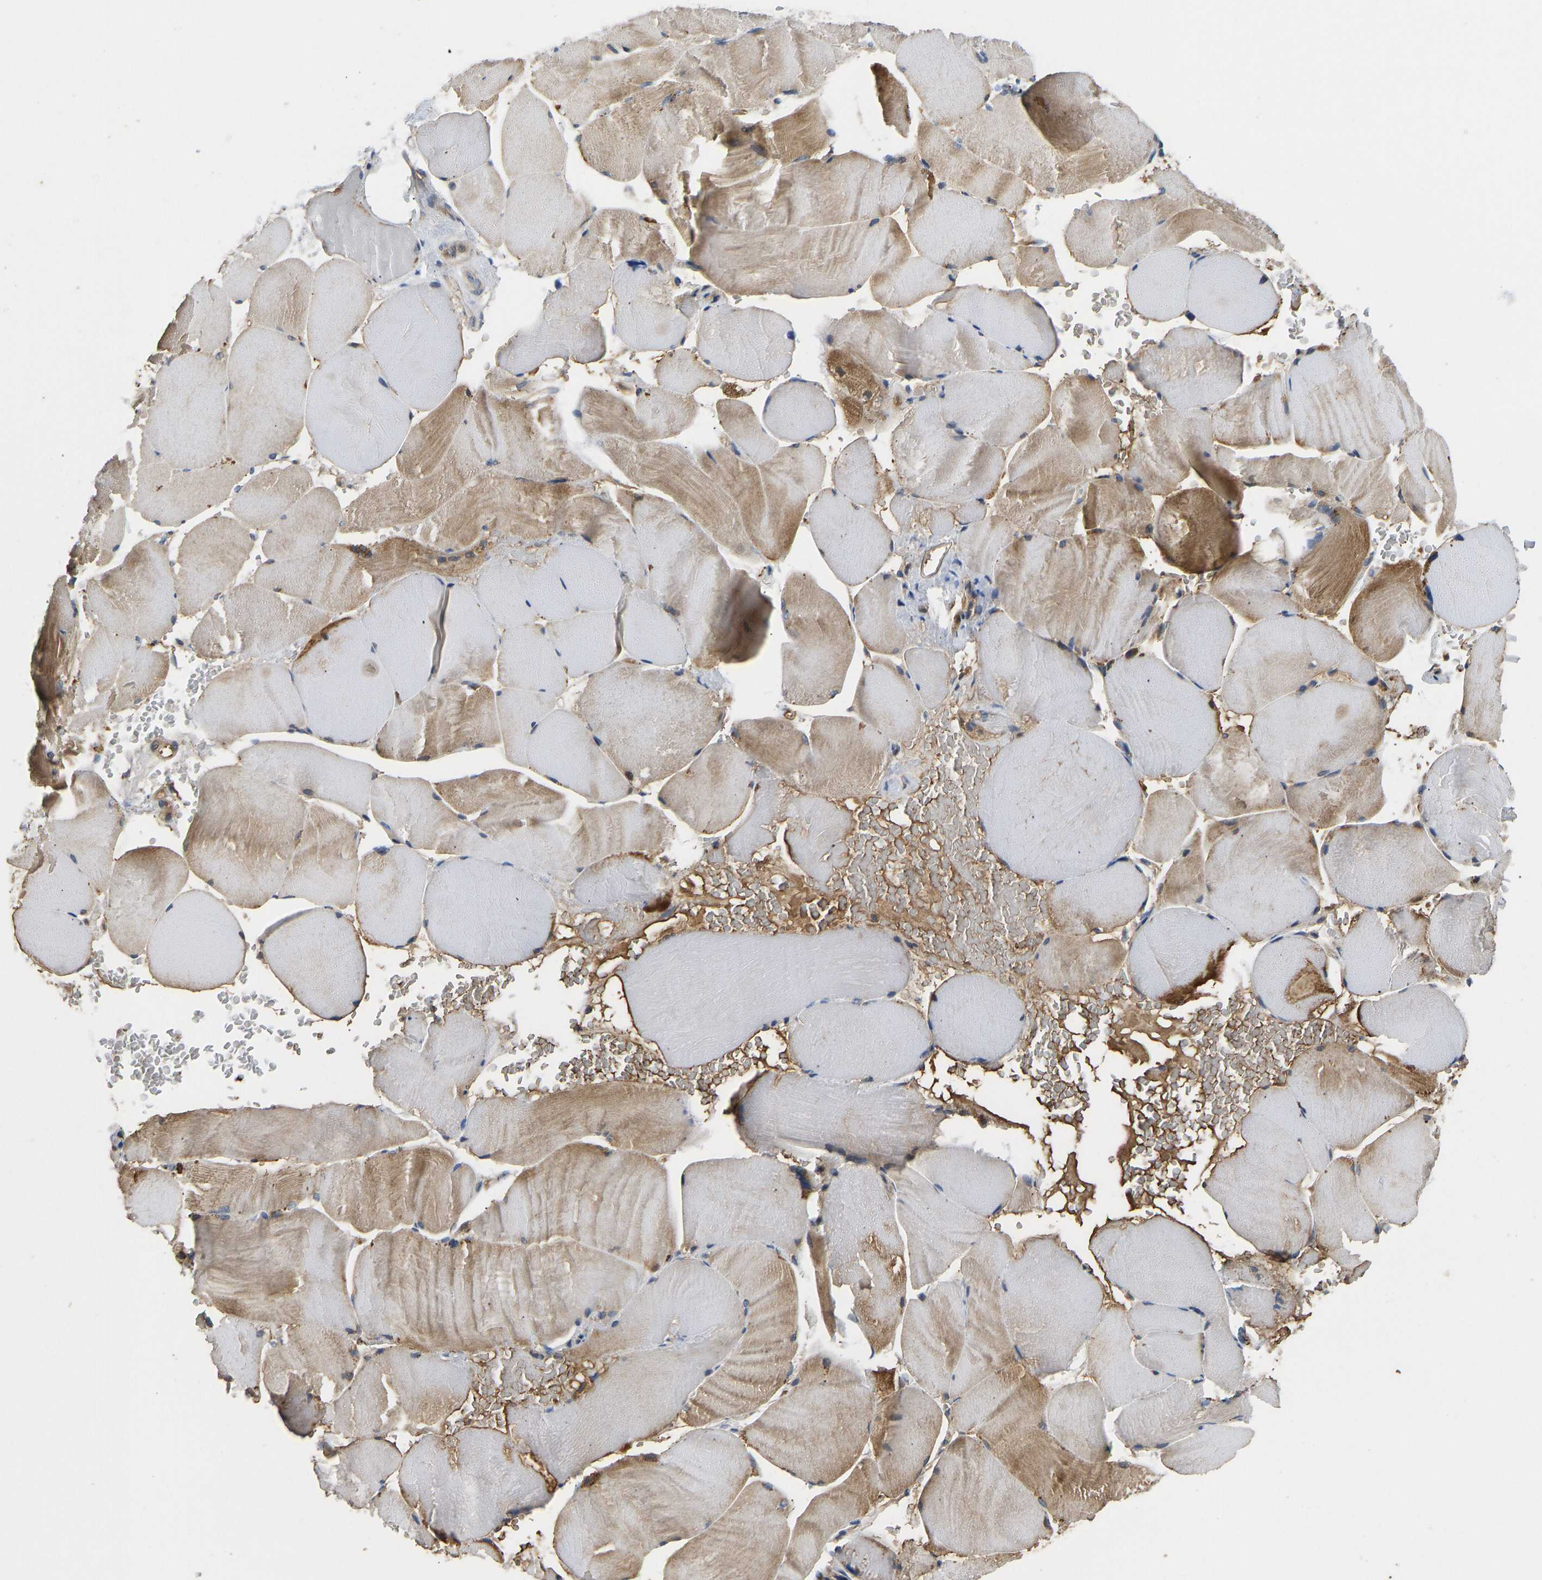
{"staining": {"intensity": "weak", "quantity": ">75%", "location": "cytoplasmic/membranous"}, "tissue": "skeletal muscle", "cell_type": "Myocytes", "image_type": "normal", "snomed": [{"axis": "morphology", "description": "Normal tissue, NOS"}, {"axis": "topography", "description": "Skin"}, {"axis": "topography", "description": "Skeletal muscle"}], "caption": "Immunohistochemistry (DAB) staining of normal human skeletal muscle exhibits weak cytoplasmic/membranous protein staining in about >75% of myocytes.", "gene": "VCPKMT", "patient": {"sex": "male", "age": 83}}